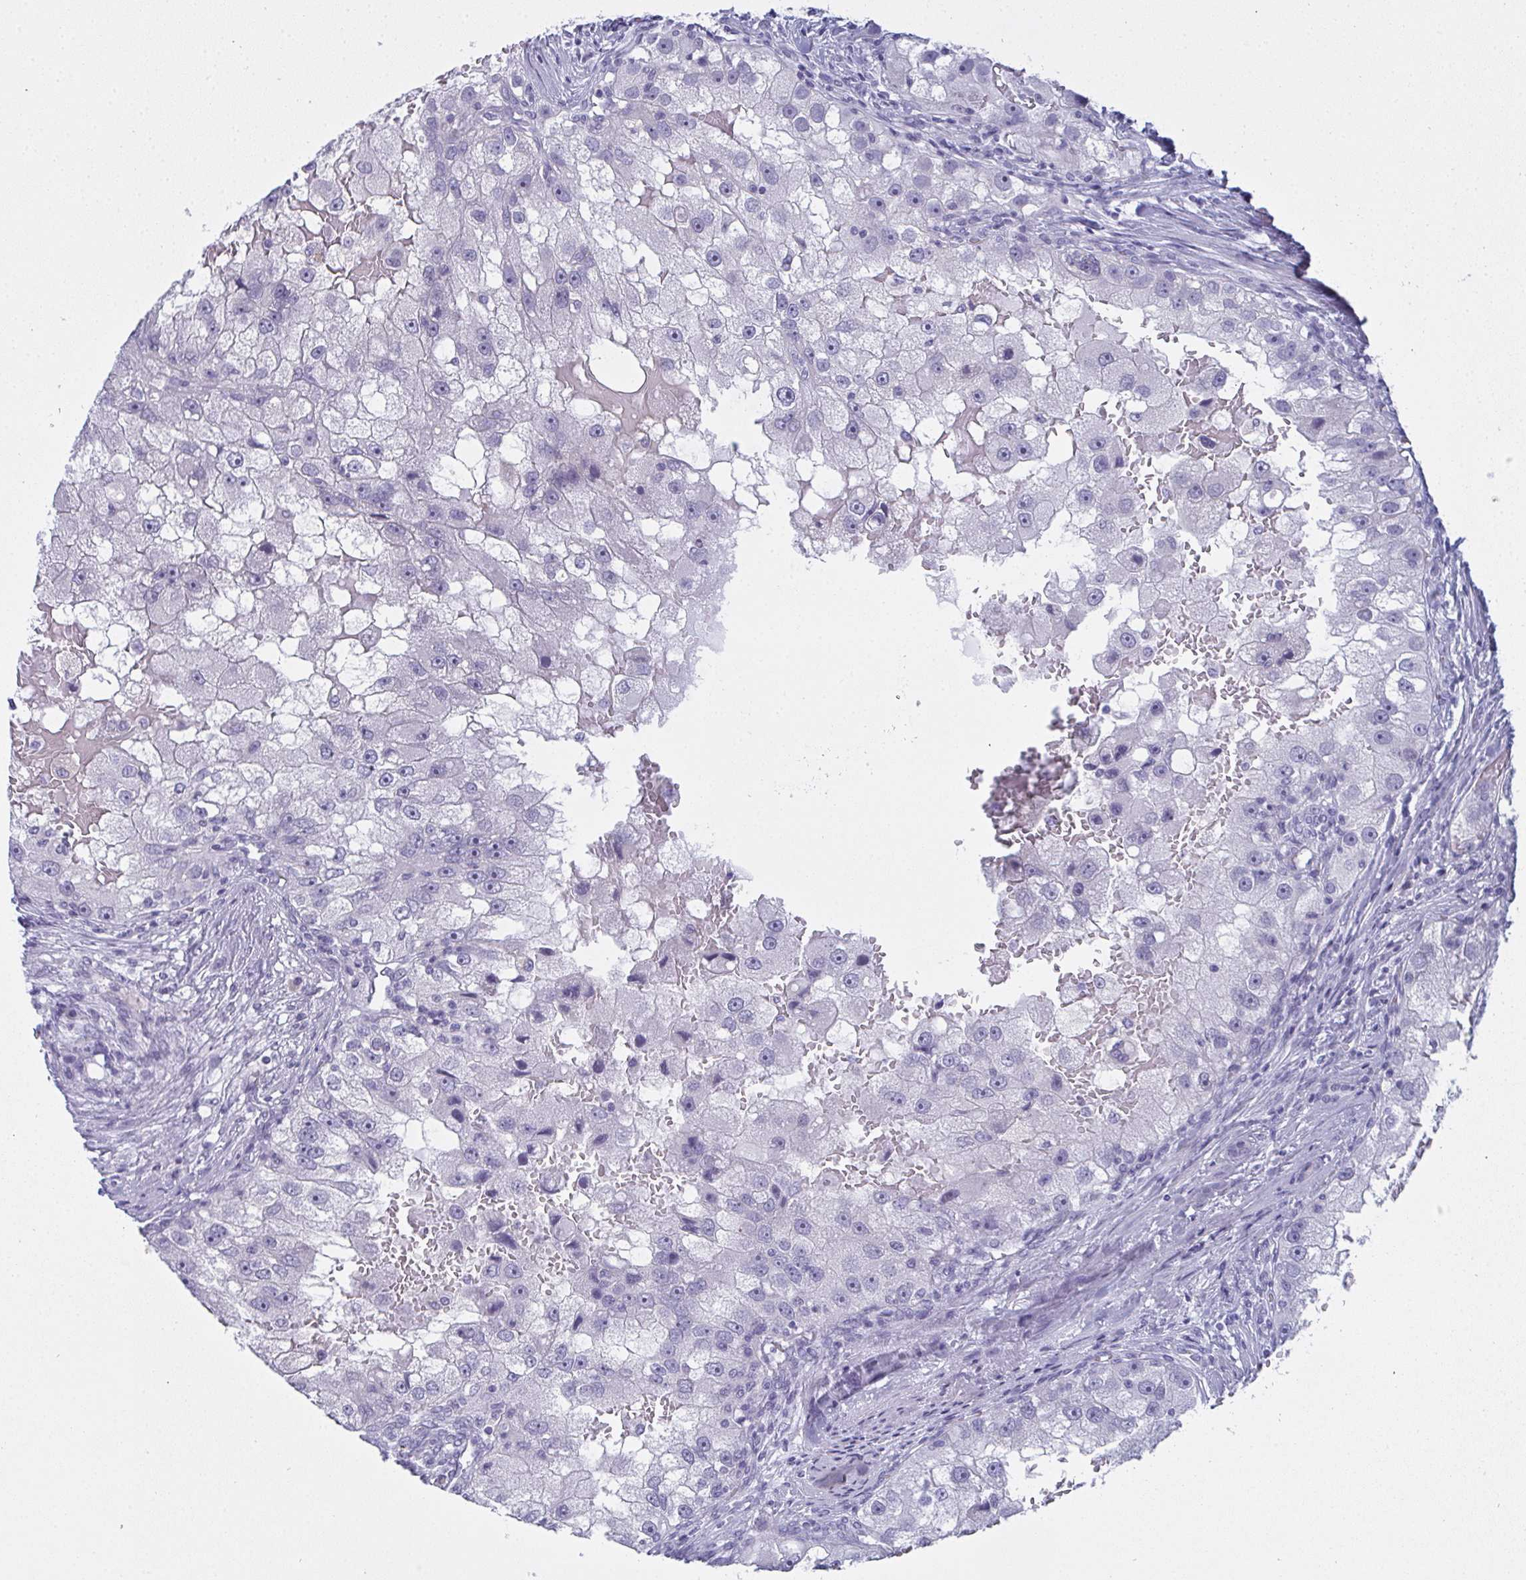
{"staining": {"intensity": "negative", "quantity": "none", "location": "none"}, "tissue": "renal cancer", "cell_type": "Tumor cells", "image_type": "cancer", "snomed": [{"axis": "morphology", "description": "Adenocarcinoma, NOS"}, {"axis": "topography", "description": "Kidney"}], "caption": "Micrograph shows no protein positivity in tumor cells of renal cancer (adenocarcinoma) tissue. (Brightfield microscopy of DAB immunohistochemistry (IHC) at high magnification).", "gene": "SLC36A2", "patient": {"sex": "male", "age": 63}}